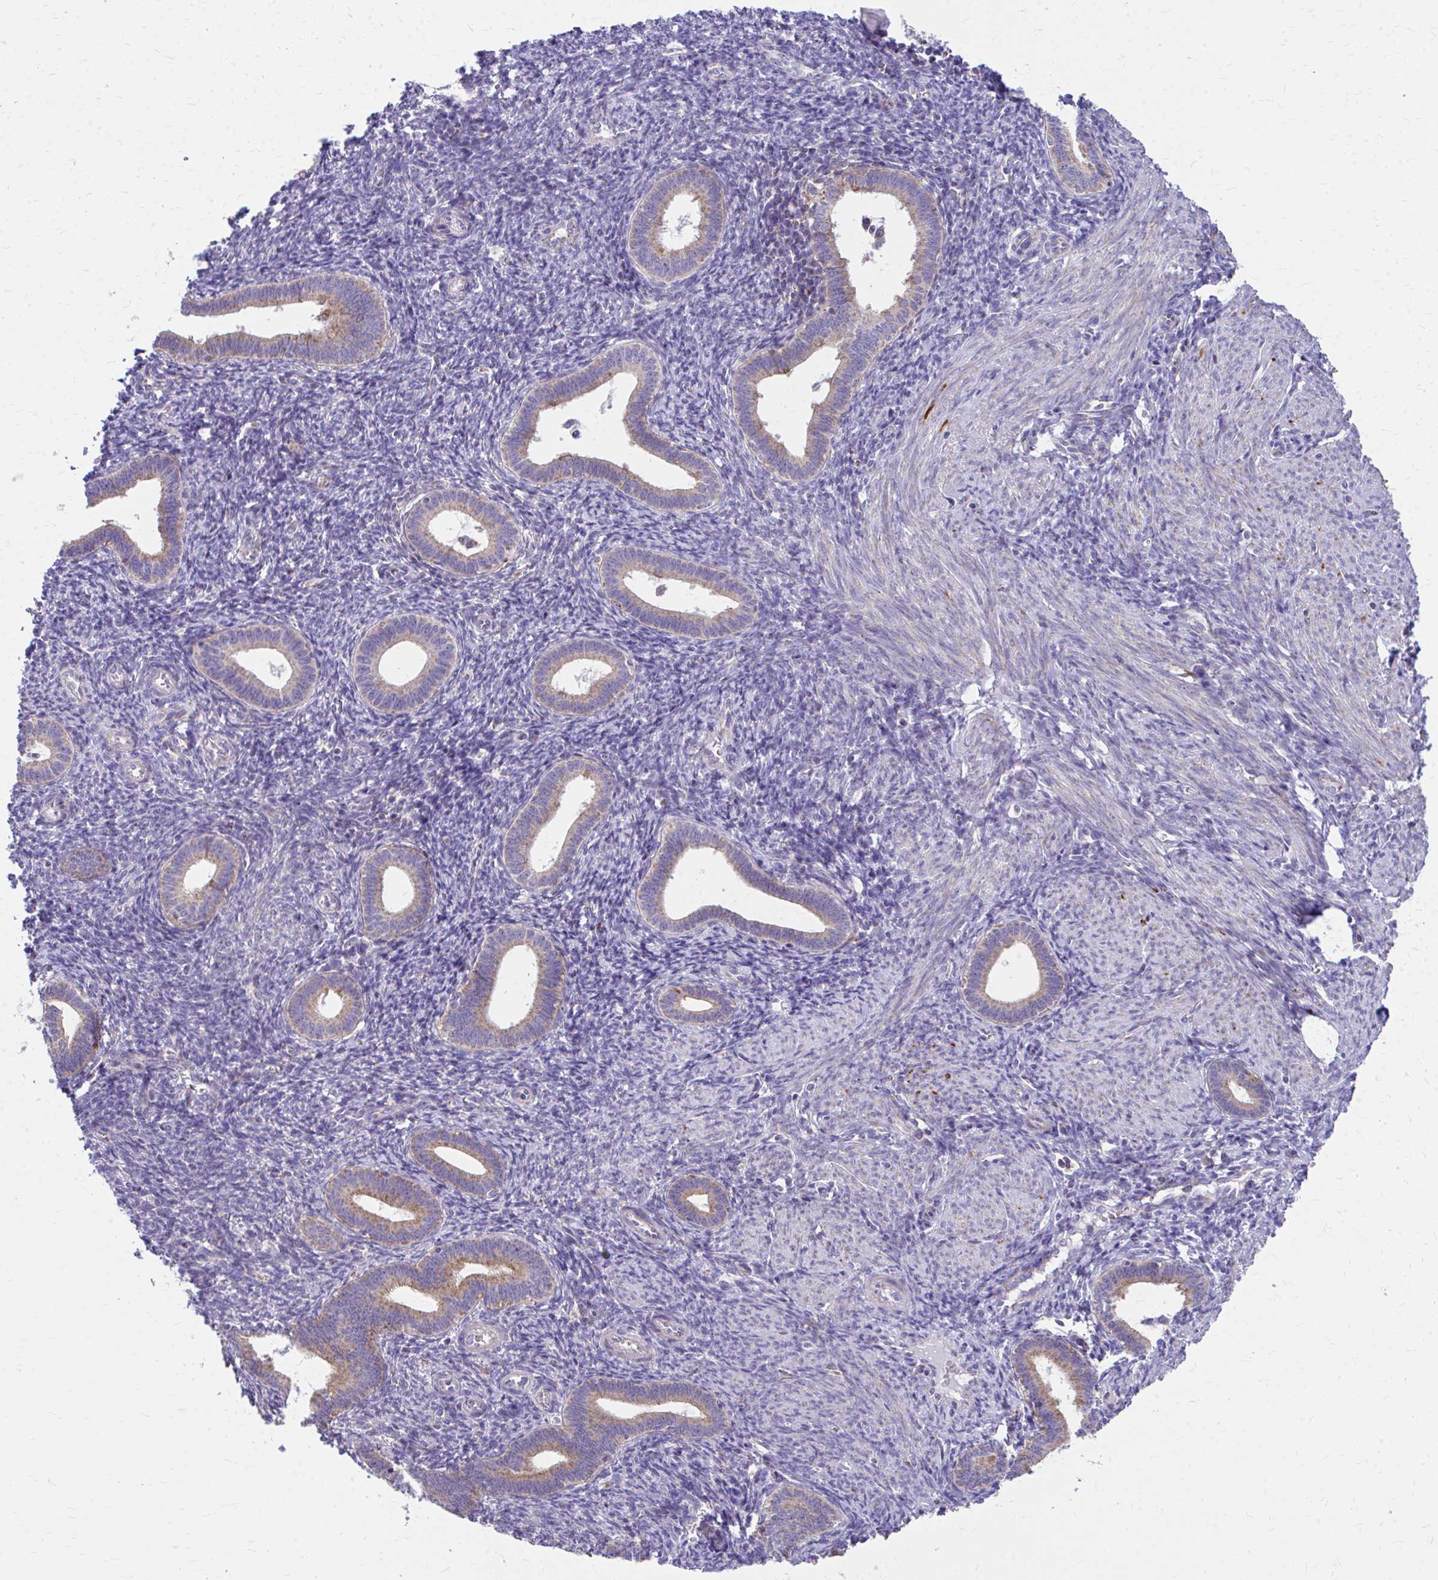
{"staining": {"intensity": "weak", "quantity": "<25%", "location": "cytoplasmic/membranous"}, "tissue": "endometrium", "cell_type": "Cells in endometrial stroma", "image_type": "normal", "snomed": [{"axis": "morphology", "description": "Normal tissue, NOS"}, {"axis": "topography", "description": "Endometrium"}], "caption": "Endometrium stained for a protein using immunohistochemistry displays no staining cells in endometrial stroma.", "gene": "MRPL19", "patient": {"sex": "female", "age": 41}}